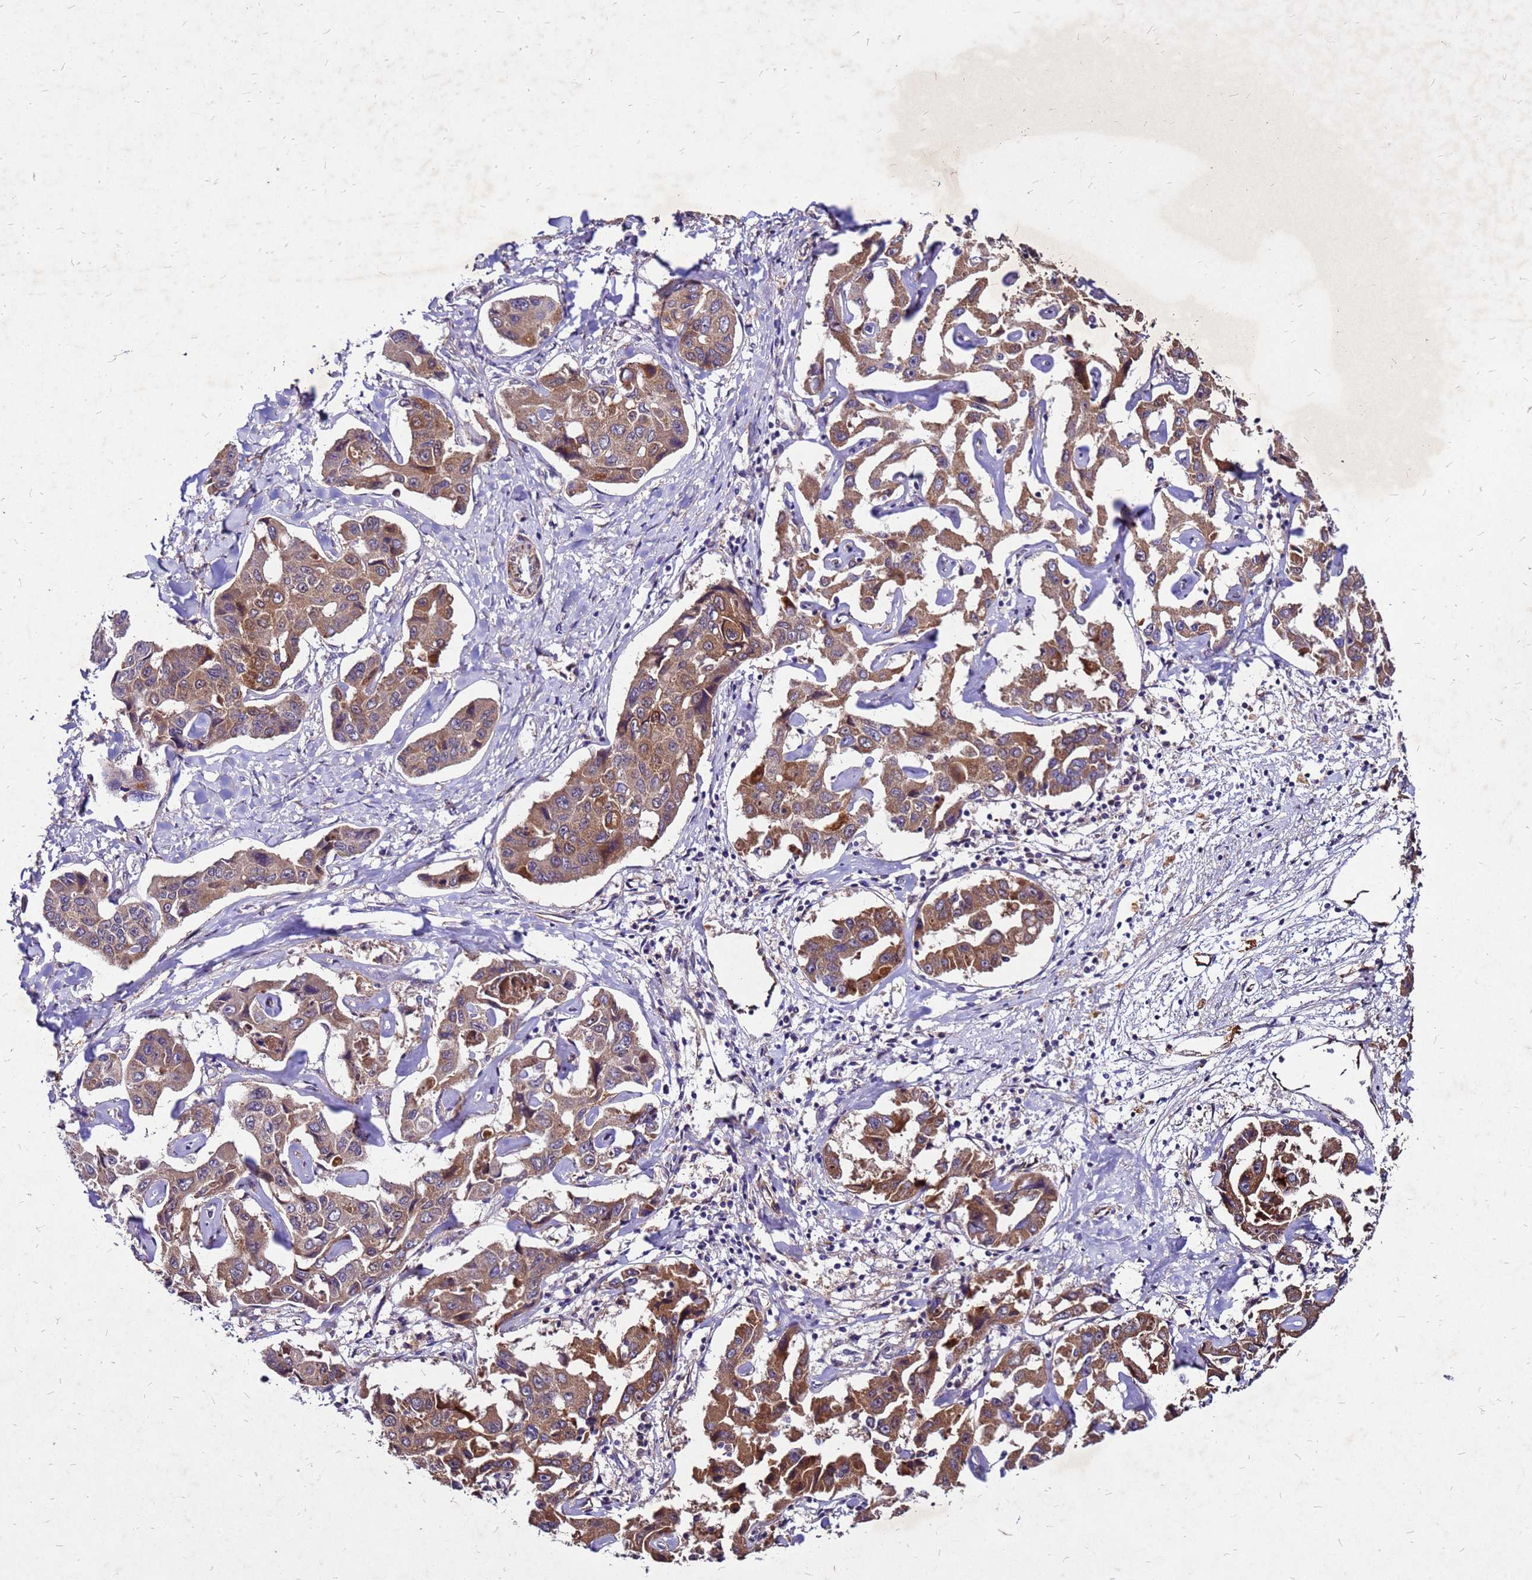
{"staining": {"intensity": "moderate", "quantity": ">75%", "location": "cytoplasmic/membranous"}, "tissue": "liver cancer", "cell_type": "Tumor cells", "image_type": "cancer", "snomed": [{"axis": "morphology", "description": "Cholangiocarcinoma"}, {"axis": "topography", "description": "Liver"}], "caption": "This is a histology image of immunohistochemistry (IHC) staining of cholangiocarcinoma (liver), which shows moderate positivity in the cytoplasmic/membranous of tumor cells.", "gene": "DUSP23", "patient": {"sex": "male", "age": 59}}